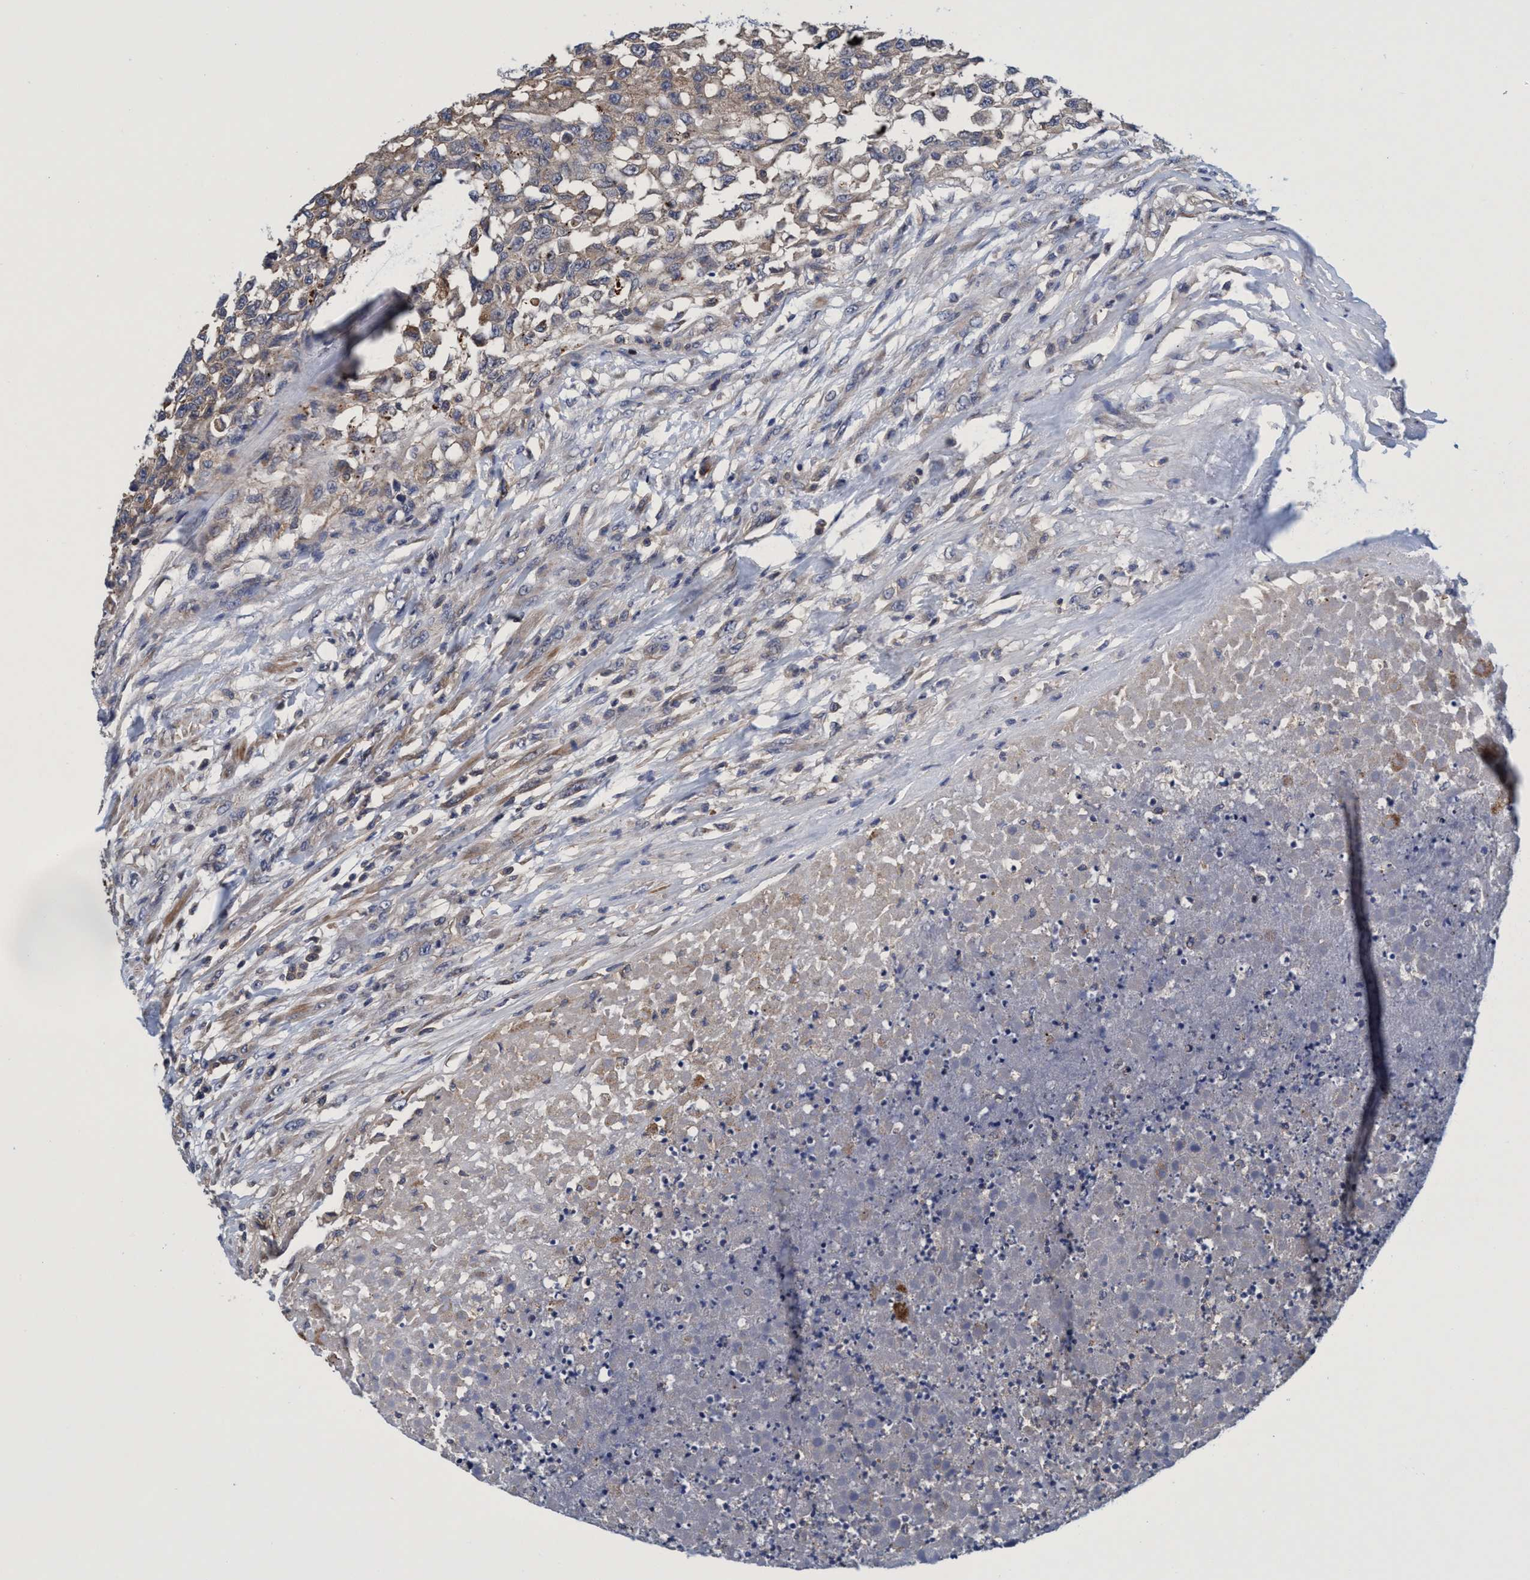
{"staining": {"intensity": "weak", "quantity": ">75%", "location": "cytoplasmic/membranous"}, "tissue": "testis cancer", "cell_type": "Tumor cells", "image_type": "cancer", "snomed": [{"axis": "morphology", "description": "Seminoma, NOS"}, {"axis": "topography", "description": "Testis"}], "caption": "A high-resolution image shows IHC staining of testis seminoma, which displays weak cytoplasmic/membranous expression in about >75% of tumor cells. The staining is performed using DAB brown chromogen to label protein expression. The nuclei are counter-stained blue using hematoxylin.", "gene": "CALCOCO2", "patient": {"sex": "male", "age": 59}}